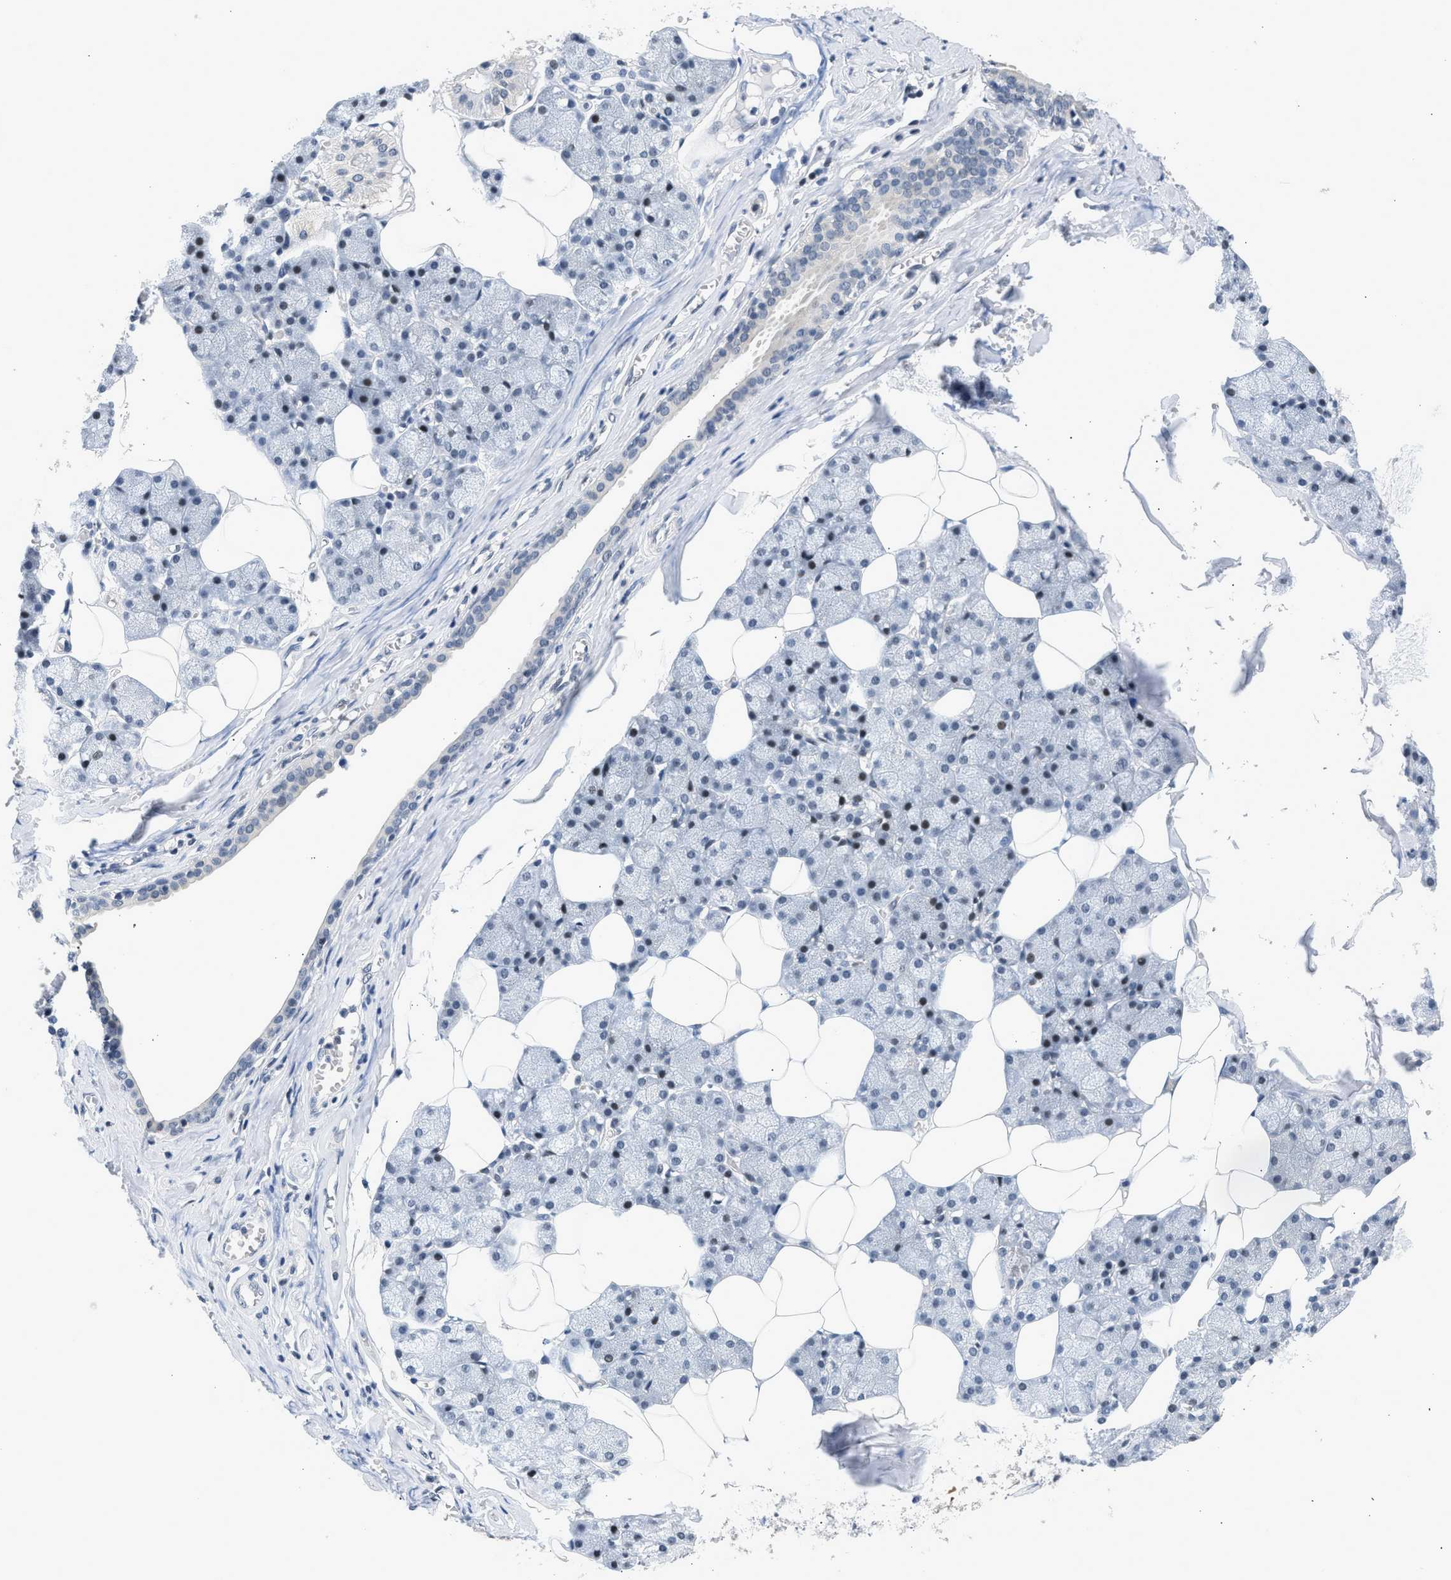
{"staining": {"intensity": "moderate", "quantity": "<25%", "location": "nuclear"}, "tissue": "salivary gland", "cell_type": "Glandular cells", "image_type": "normal", "snomed": [{"axis": "morphology", "description": "Normal tissue, NOS"}, {"axis": "topography", "description": "Salivary gland"}], "caption": "The photomicrograph reveals staining of normal salivary gland, revealing moderate nuclear protein staining (brown color) within glandular cells.", "gene": "OLIG3", "patient": {"sex": "male", "age": 62}}